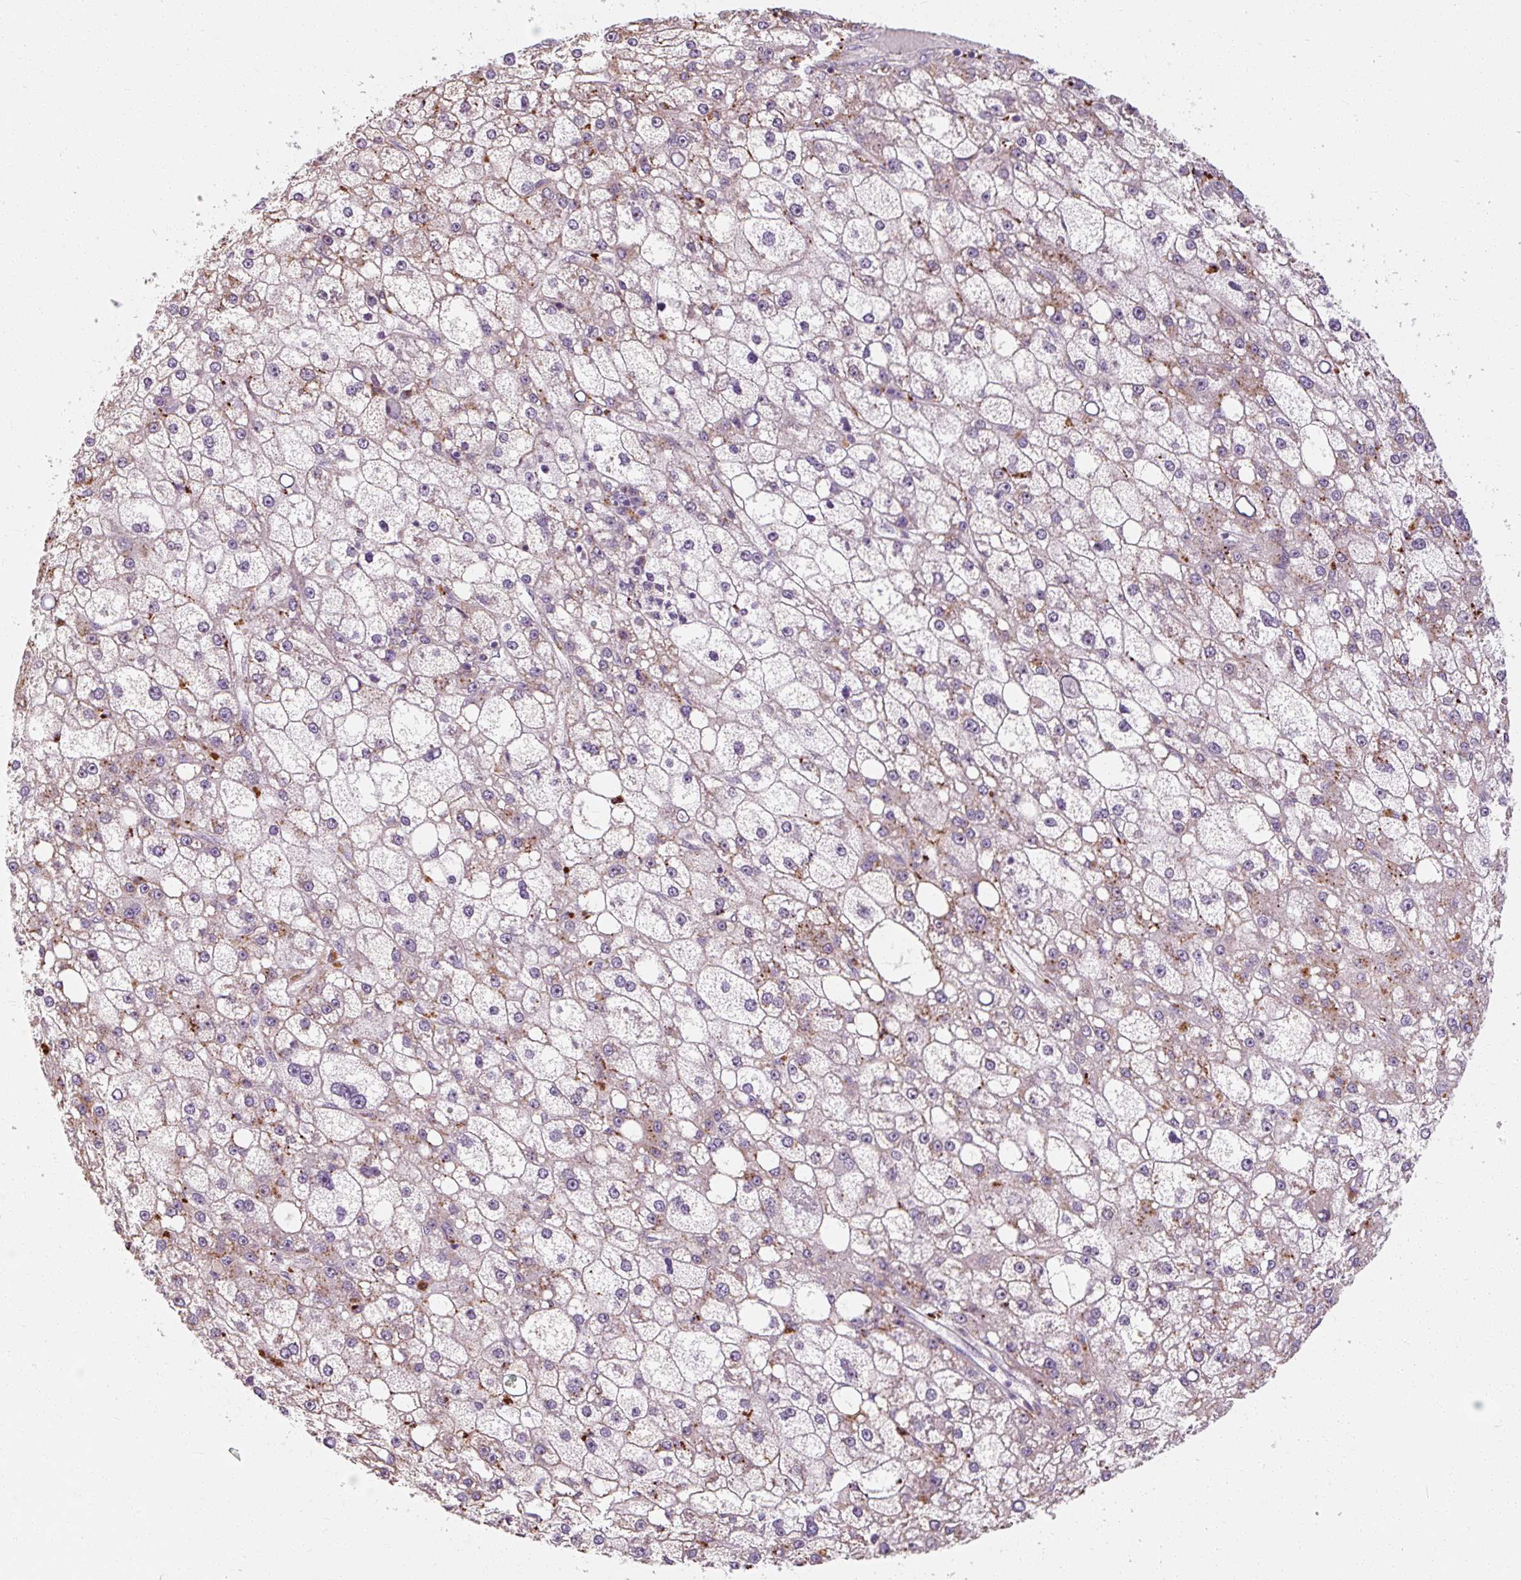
{"staining": {"intensity": "moderate", "quantity": "<25%", "location": "cytoplasmic/membranous"}, "tissue": "liver cancer", "cell_type": "Tumor cells", "image_type": "cancer", "snomed": [{"axis": "morphology", "description": "Carcinoma, Hepatocellular, NOS"}, {"axis": "topography", "description": "Liver"}], "caption": "Hepatocellular carcinoma (liver) stained with IHC shows moderate cytoplasmic/membranous expression in about <25% of tumor cells.", "gene": "TBC1D4", "patient": {"sex": "male", "age": 67}}